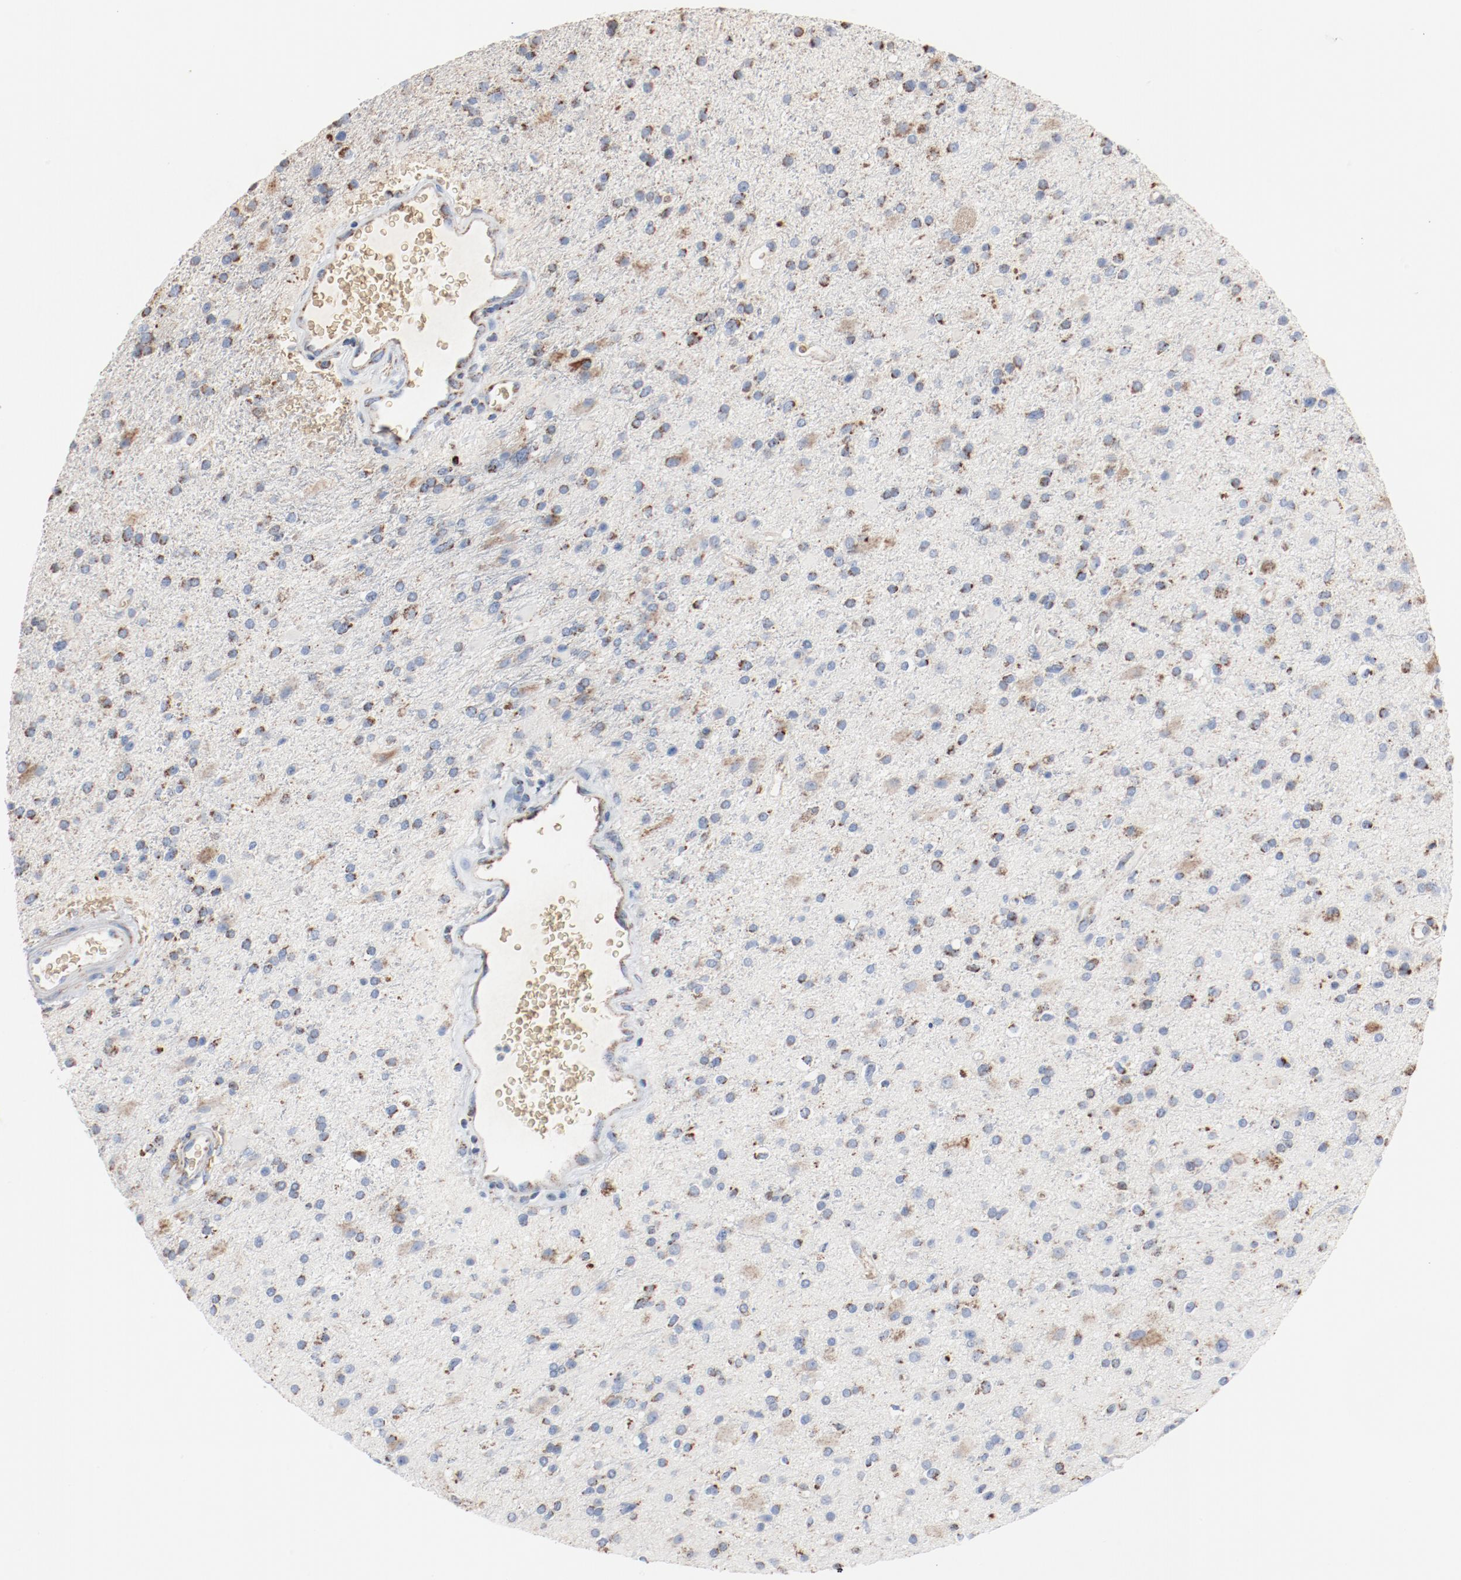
{"staining": {"intensity": "weak", "quantity": "25%-75%", "location": "cytoplasmic/membranous"}, "tissue": "glioma", "cell_type": "Tumor cells", "image_type": "cancer", "snomed": [{"axis": "morphology", "description": "Glioma, malignant, High grade"}, {"axis": "topography", "description": "Brain"}], "caption": "Glioma stained with a protein marker demonstrates weak staining in tumor cells.", "gene": "NDUFB8", "patient": {"sex": "male", "age": 33}}